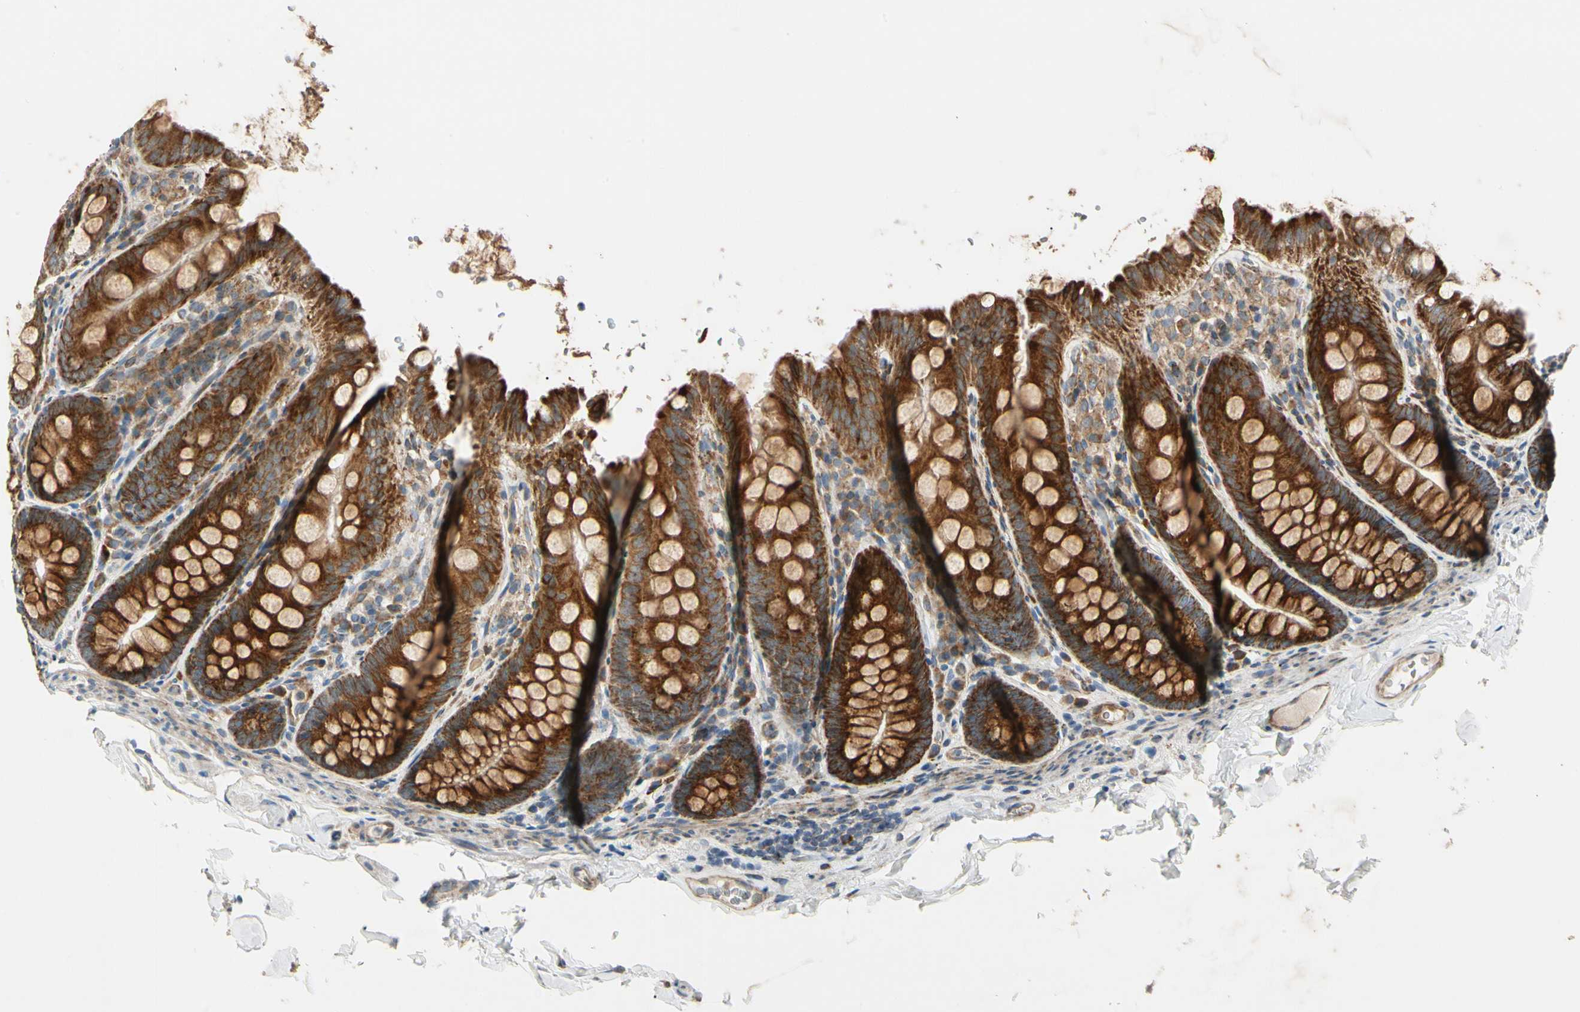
{"staining": {"intensity": "moderate", "quantity": ">75%", "location": "cytoplasmic/membranous"}, "tissue": "colon", "cell_type": "Endothelial cells", "image_type": "normal", "snomed": [{"axis": "morphology", "description": "Normal tissue, NOS"}, {"axis": "topography", "description": "Colon"}], "caption": "Immunohistochemistry (IHC) micrograph of benign colon: colon stained using immunohistochemistry (IHC) shows medium levels of moderate protein expression localized specifically in the cytoplasmic/membranous of endothelial cells, appearing as a cytoplasmic/membranous brown color.", "gene": "MRPL9", "patient": {"sex": "female", "age": 61}}